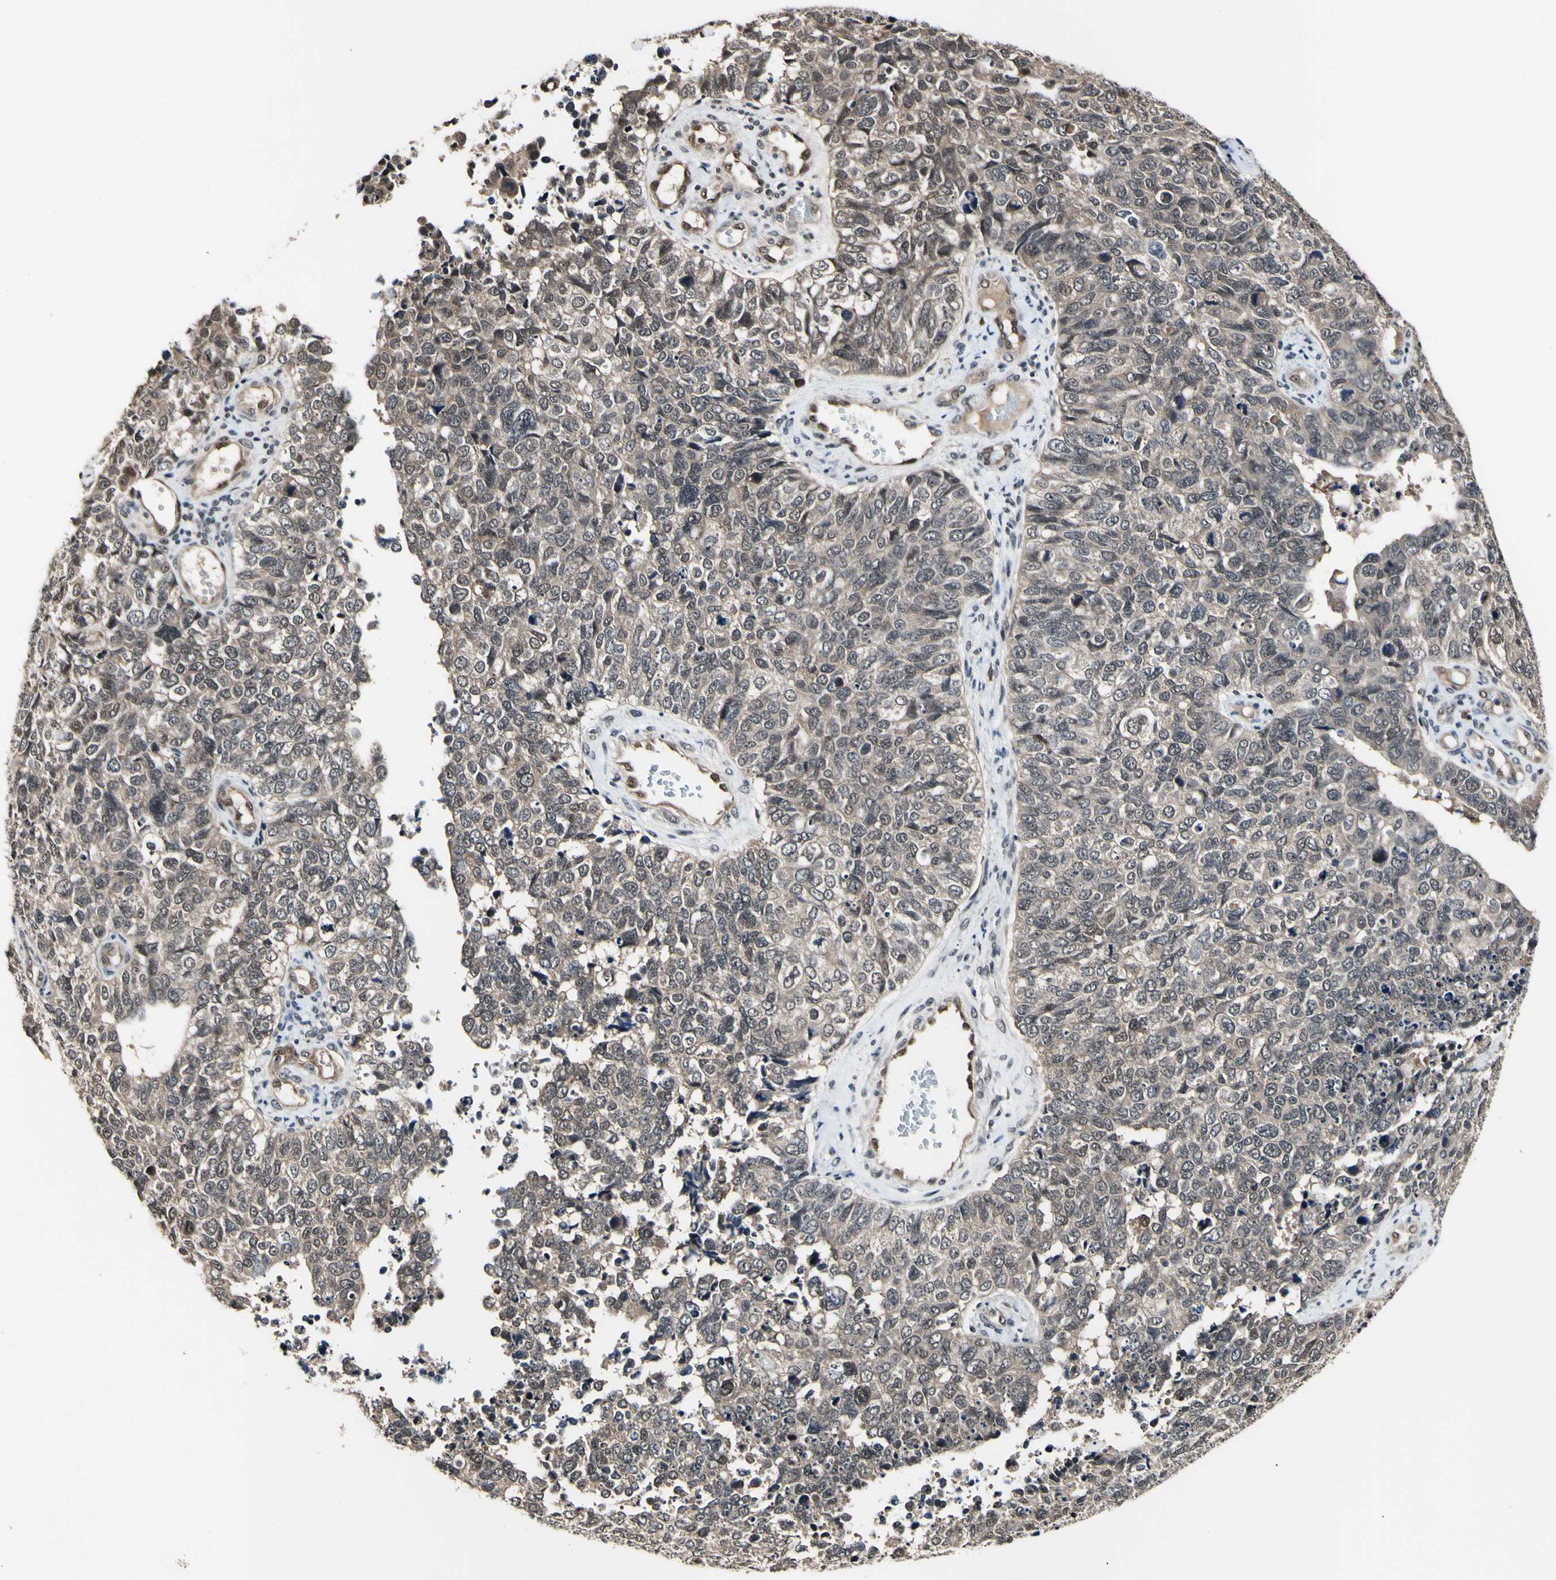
{"staining": {"intensity": "weak", "quantity": ">75%", "location": "cytoplasmic/membranous,nuclear"}, "tissue": "cervical cancer", "cell_type": "Tumor cells", "image_type": "cancer", "snomed": [{"axis": "morphology", "description": "Squamous cell carcinoma, NOS"}, {"axis": "topography", "description": "Cervix"}], "caption": "Protein staining of cervical cancer tissue demonstrates weak cytoplasmic/membranous and nuclear expression in approximately >75% of tumor cells.", "gene": "PSMD10", "patient": {"sex": "female", "age": 63}}